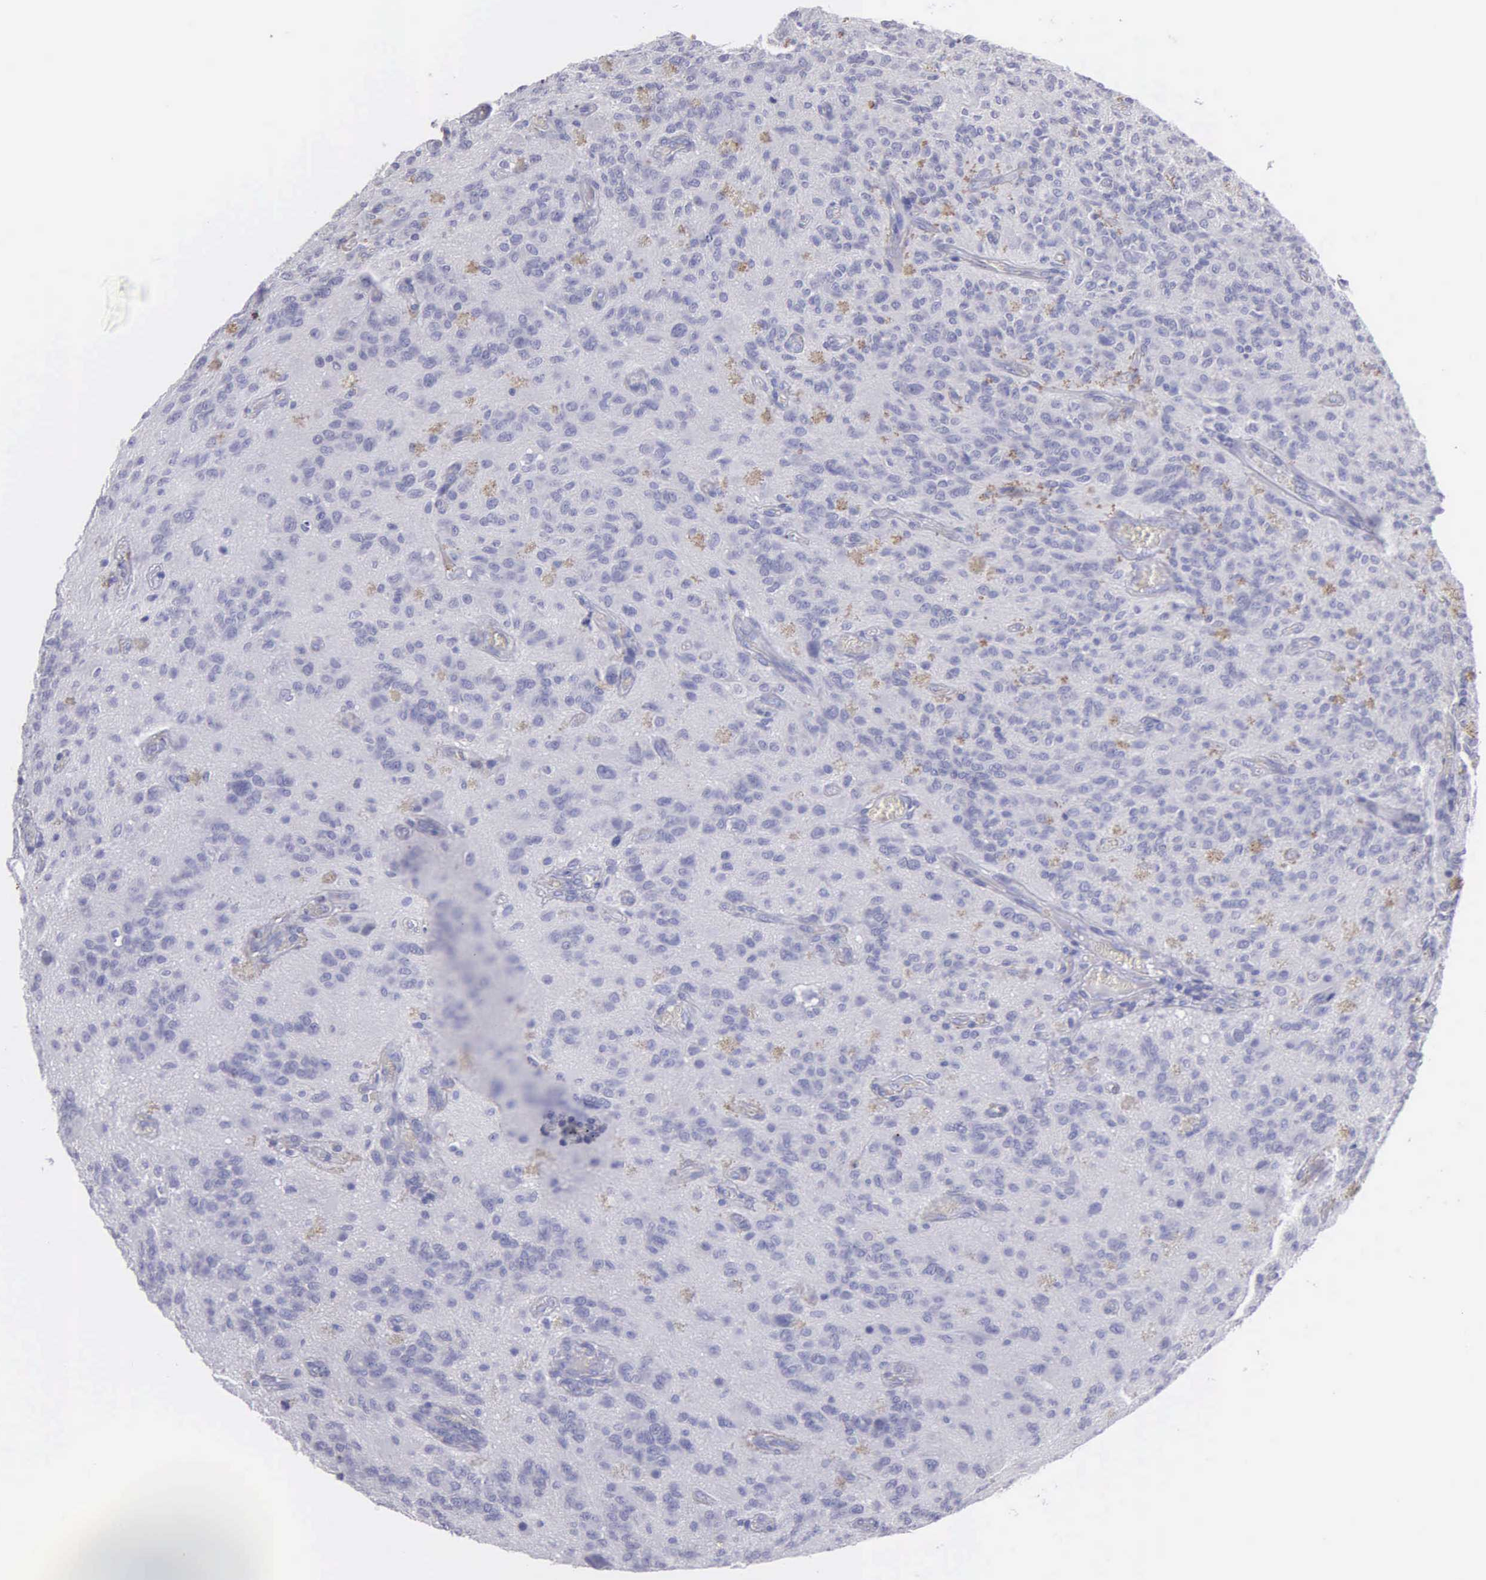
{"staining": {"intensity": "negative", "quantity": "none", "location": "none"}, "tissue": "glioma", "cell_type": "Tumor cells", "image_type": "cancer", "snomed": [{"axis": "morphology", "description": "Glioma, malignant, Low grade"}, {"axis": "topography", "description": "Brain"}], "caption": "An IHC photomicrograph of glioma is shown. There is no staining in tumor cells of glioma.", "gene": "FBLN5", "patient": {"sex": "female", "age": 15}}